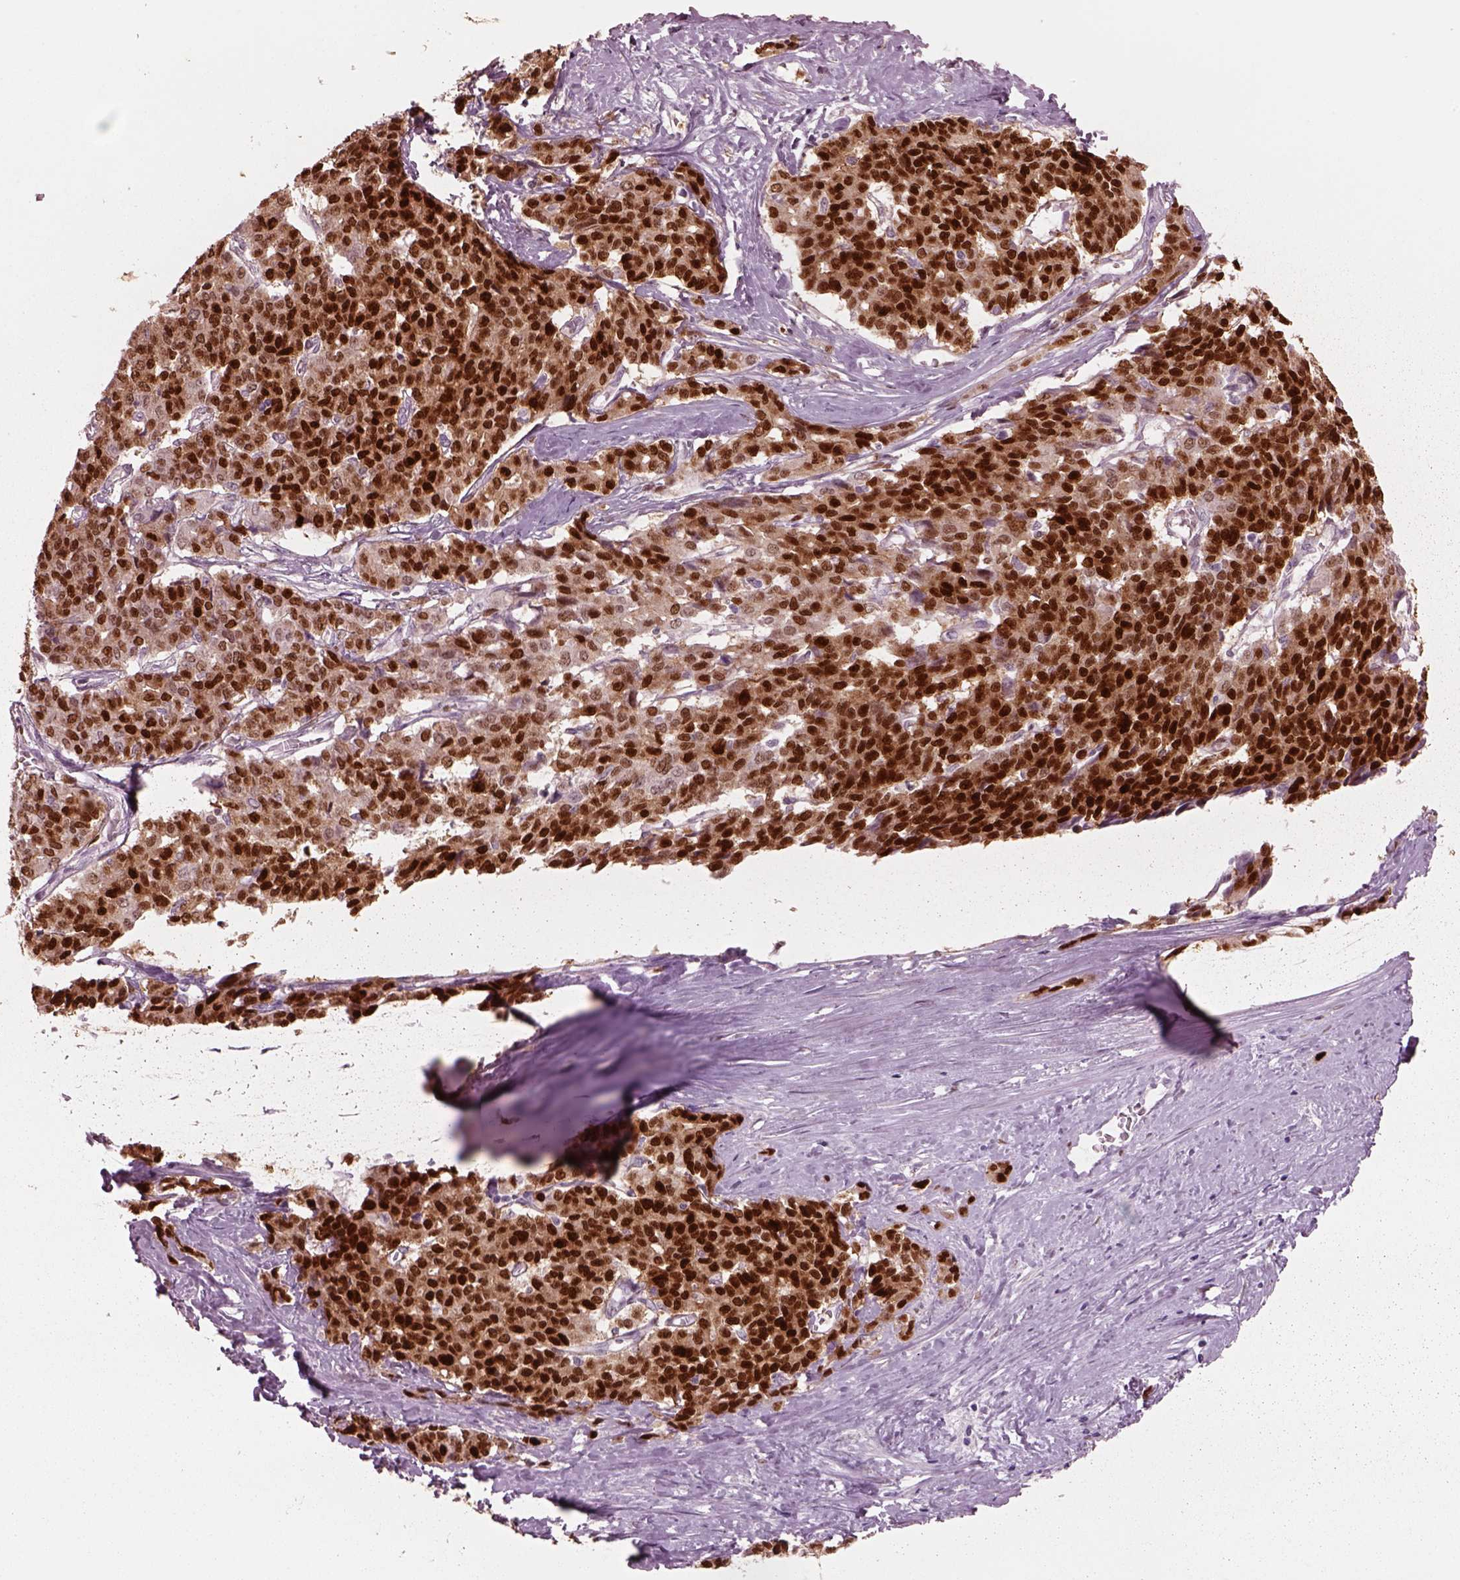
{"staining": {"intensity": "strong", "quantity": ">75%", "location": "cytoplasmic/membranous,nuclear"}, "tissue": "liver cancer", "cell_type": "Tumor cells", "image_type": "cancer", "snomed": [{"axis": "morphology", "description": "Cholangiocarcinoma"}, {"axis": "topography", "description": "Liver"}], "caption": "DAB immunohistochemical staining of human liver cancer (cholangiocarcinoma) shows strong cytoplasmic/membranous and nuclear protein expression in approximately >75% of tumor cells.", "gene": "SOX9", "patient": {"sex": "female", "age": 47}}